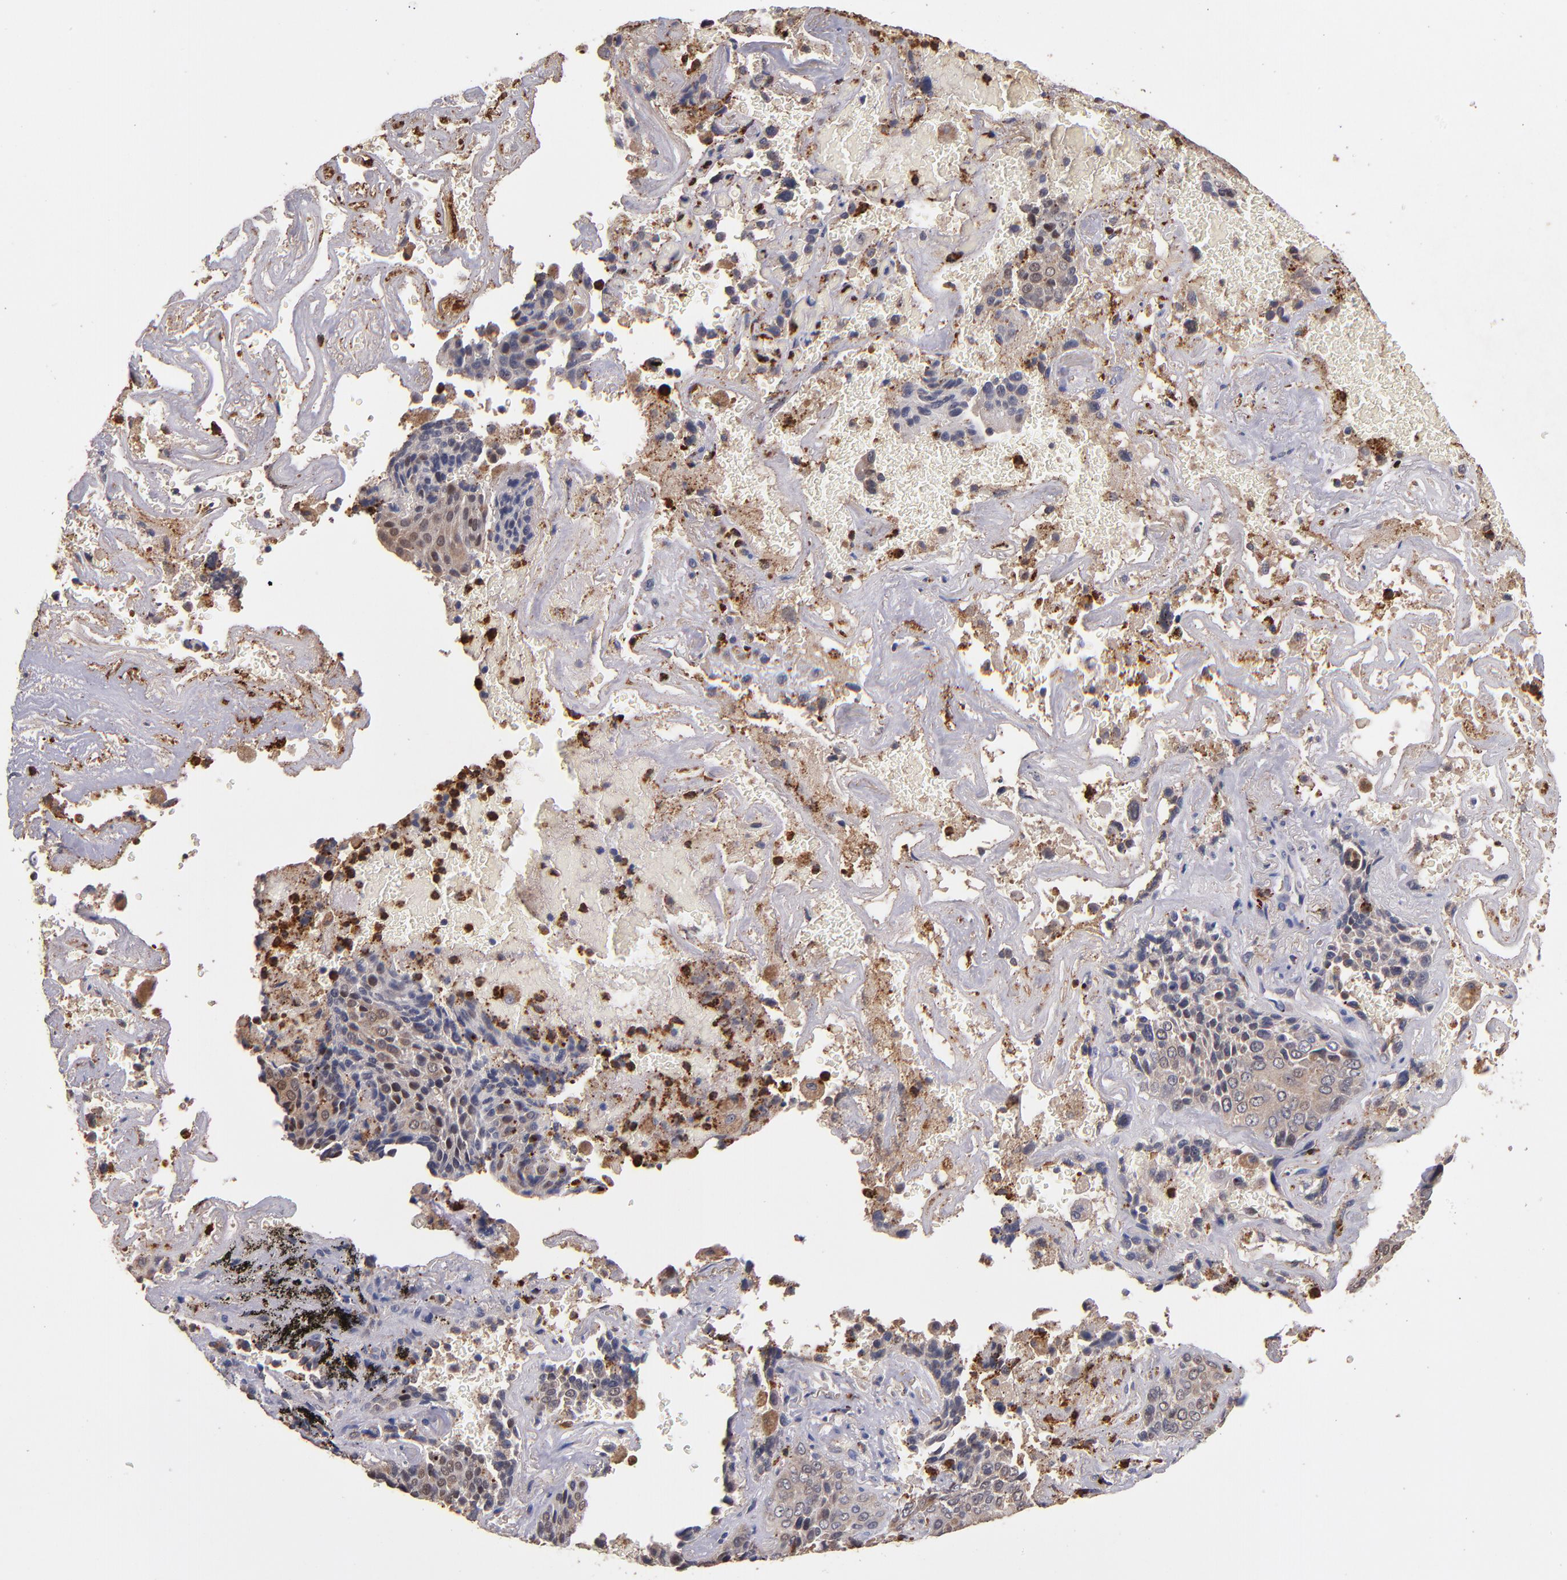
{"staining": {"intensity": "negative", "quantity": "none", "location": "none"}, "tissue": "lung cancer", "cell_type": "Tumor cells", "image_type": "cancer", "snomed": [{"axis": "morphology", "description": "Squamous cell carcinoma, NOS"}, {"axis": "topography", "description": "Lung"}], "caption": "Tumor cells are negative for brown protein staining in squamous cell carcinoma (lung).", "gene": "TTLL12", "patient": {"sex": "male", "age": 54}}